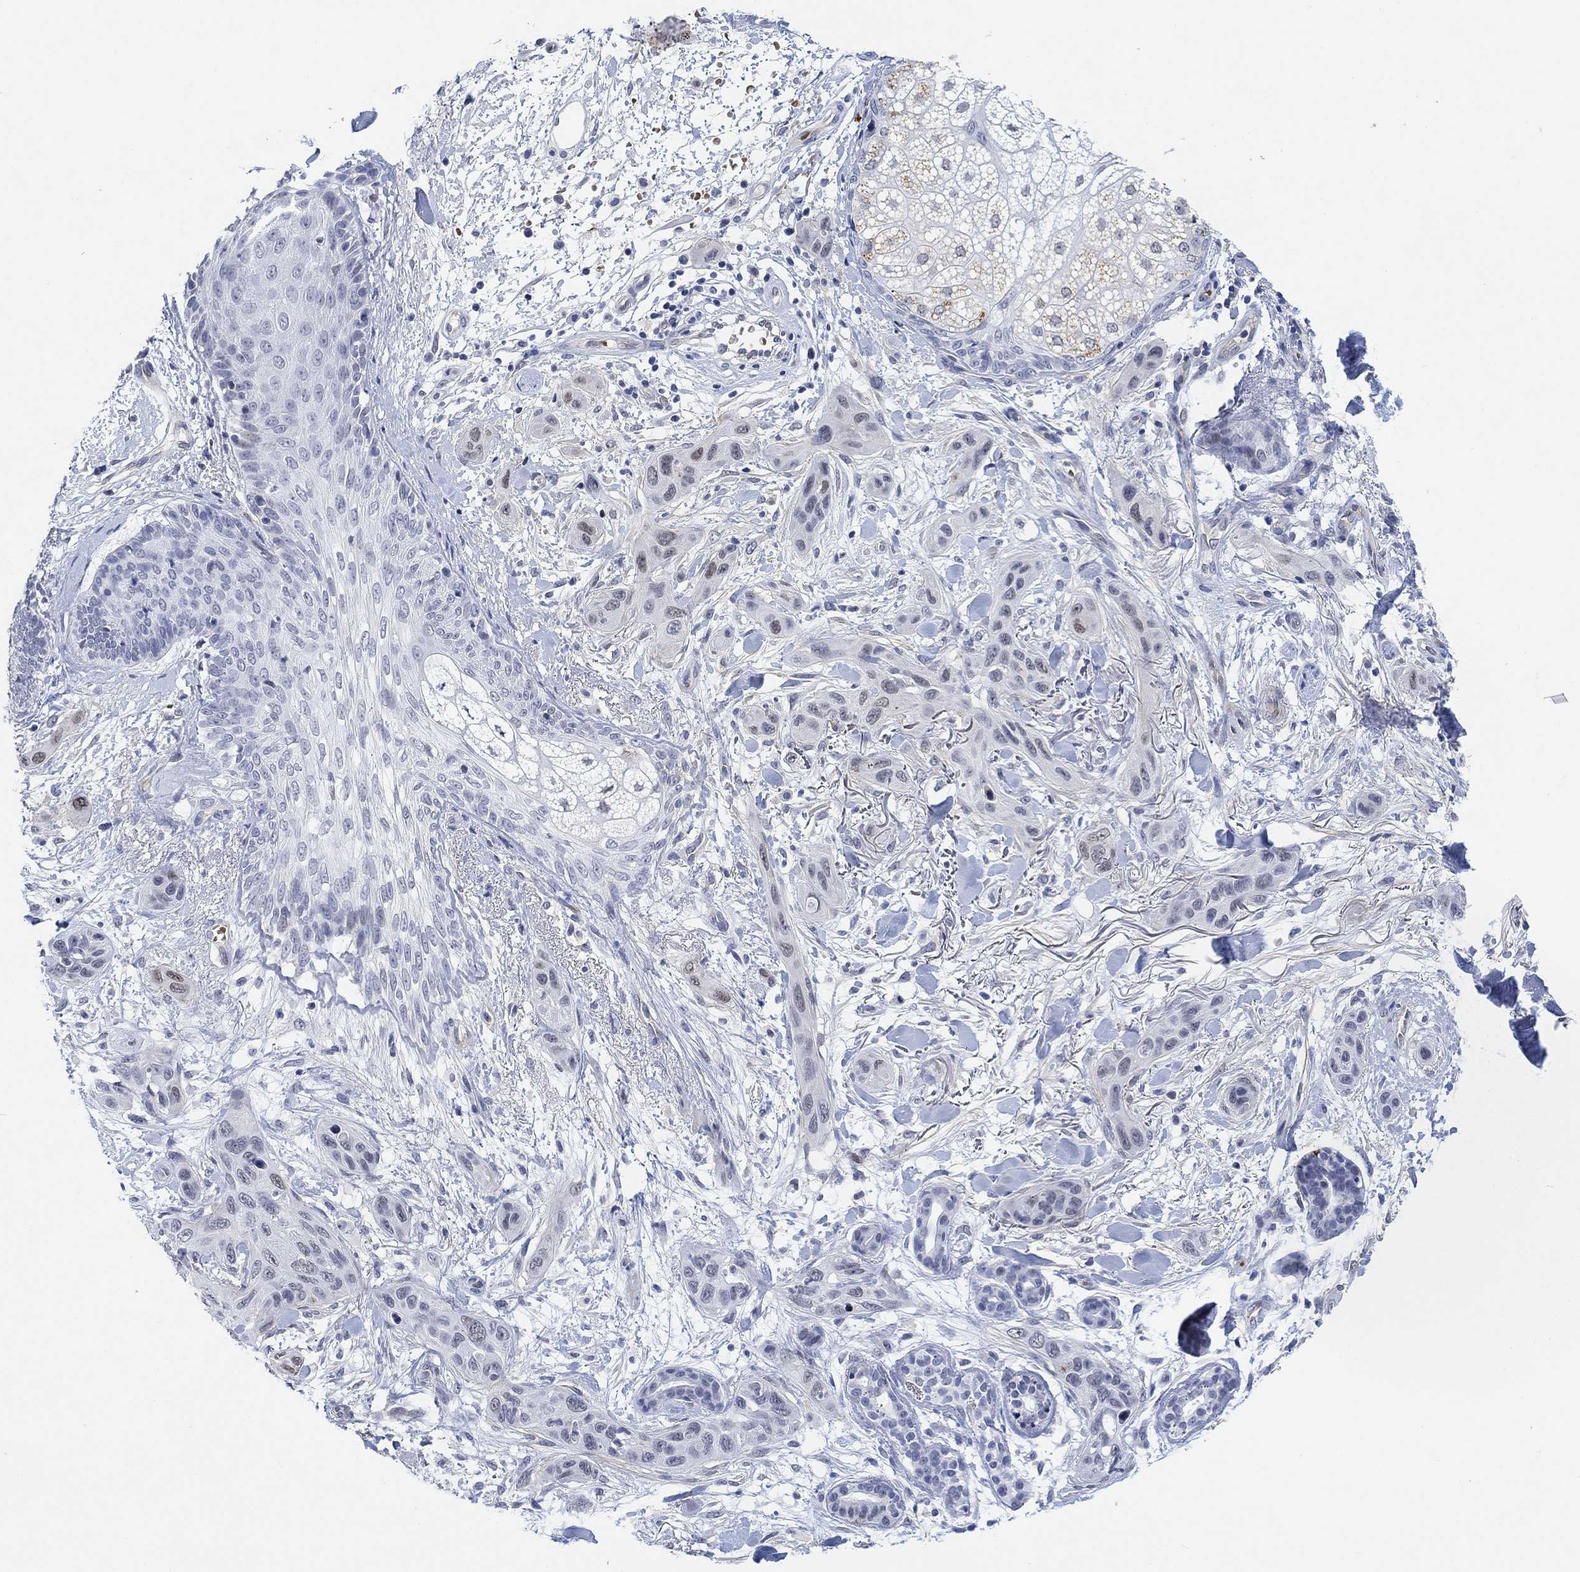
{"staining": {"intensity": "negative", "quantity": "none", "location": "none"}, "tissue": "skin cancer", "cell_type": "Tumor cells", "image_type": "cancer", "snomed": [{"axis": "morphology", "description": "Squamous cell carcinoma, NOS"}, {"axis": "topography", "description": "Skin"}], "caption": "Protein analysis of skin cancer (squamous cell carcinoma) reveals no significant positivity in tumor cells.", "gene": "PAX6", "patient": {"sex": "male", "age": 78}}